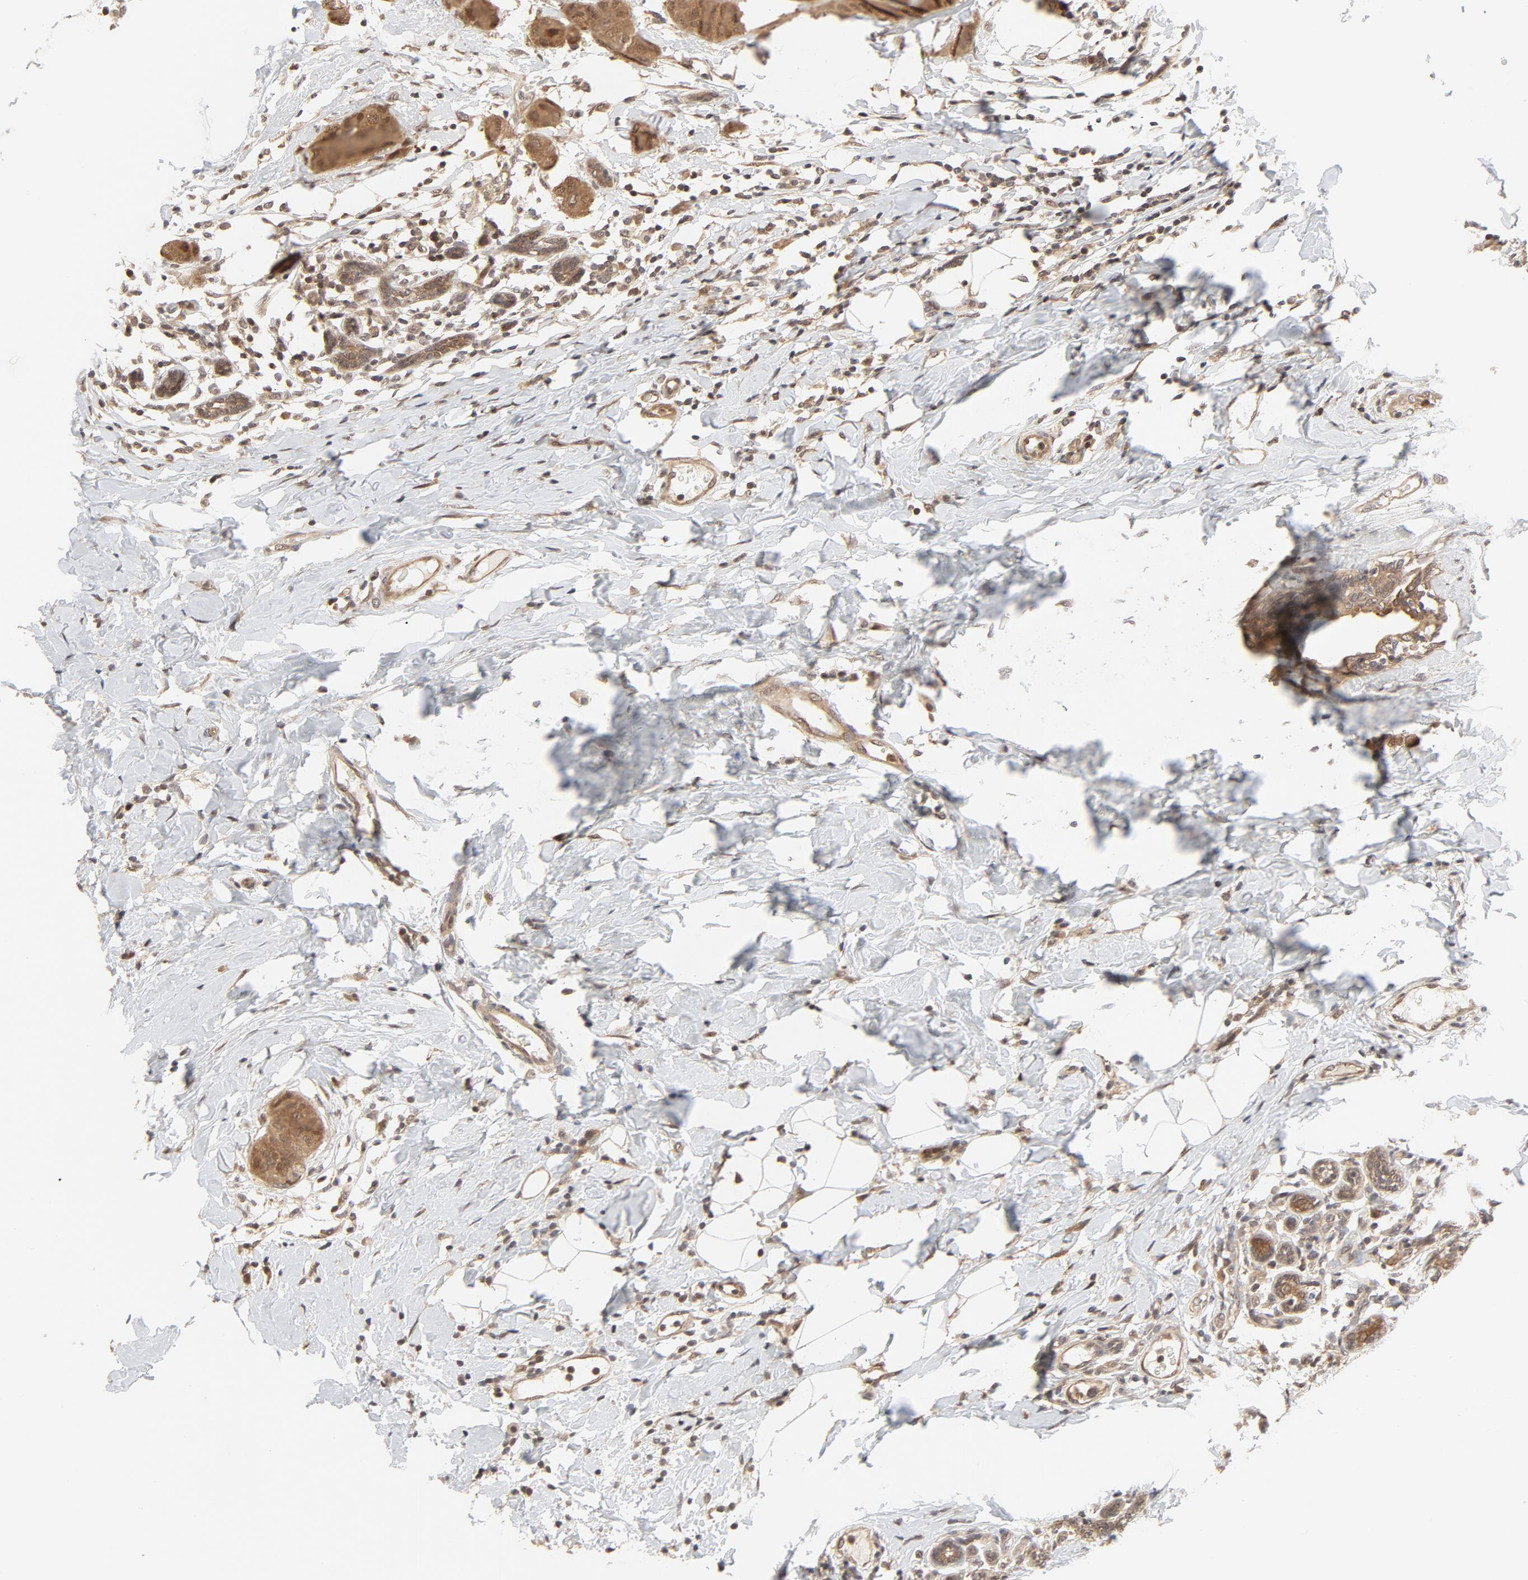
{"staining": {"intensity": "moderate", "quantity": "25%-75%", "location": "cytoplasmic/membranous,nuclear"}, "tissue": "breast cancer", "cell_type": "Tumor cells", "image_type": "cancer", "snomed": [{"axis": "morphology", "description": "Duct carcinoma"}, {"axis": "topography", "description": "Breast"}], "caption": "Protein staining reveals moderate cytoplasmic/membranous and nuclear expression in approximately 25%-75% of tumor cells in breast invasive ductal carcinoma.", "gene": "NEDD8", "patient": {"sex": "female", "age": 40}}